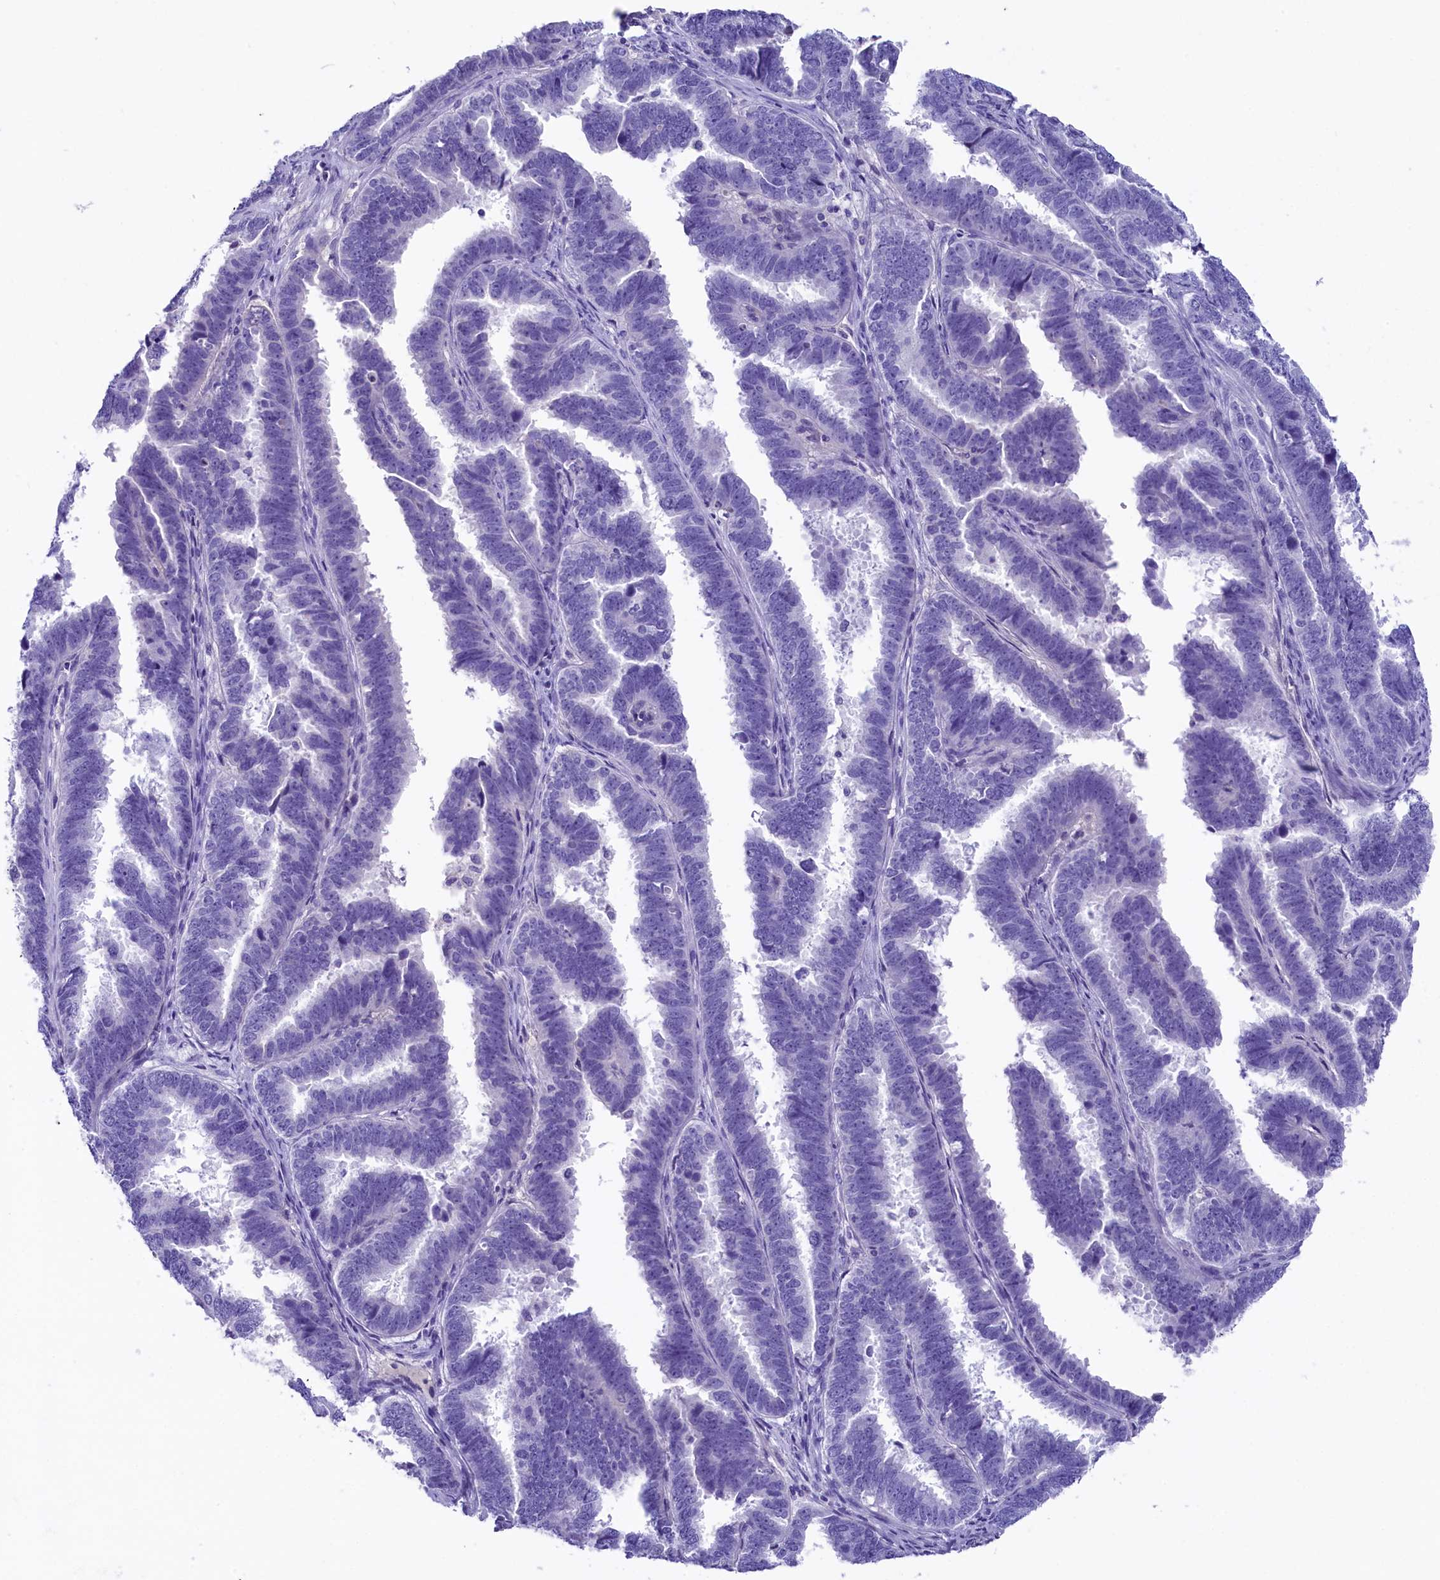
{"staining": {"intensity": "negative", "quantity": "none", "location": "none"}, "tissue": "endometrial cancer", "cell_type": "Tumor cells", "image_type": "cancer", "snomed": [{"axis": "morphology", "description": "Adenocarcinoma, NOS"}, {"axis": "topography", "description": "Endometrium"}], "caption": "This is an IHC micrograph of endometrial cancer. There is no expression in tumor cells.", "gene": "SKIDA1", "patient": {"sex": "female", "age": 75}}